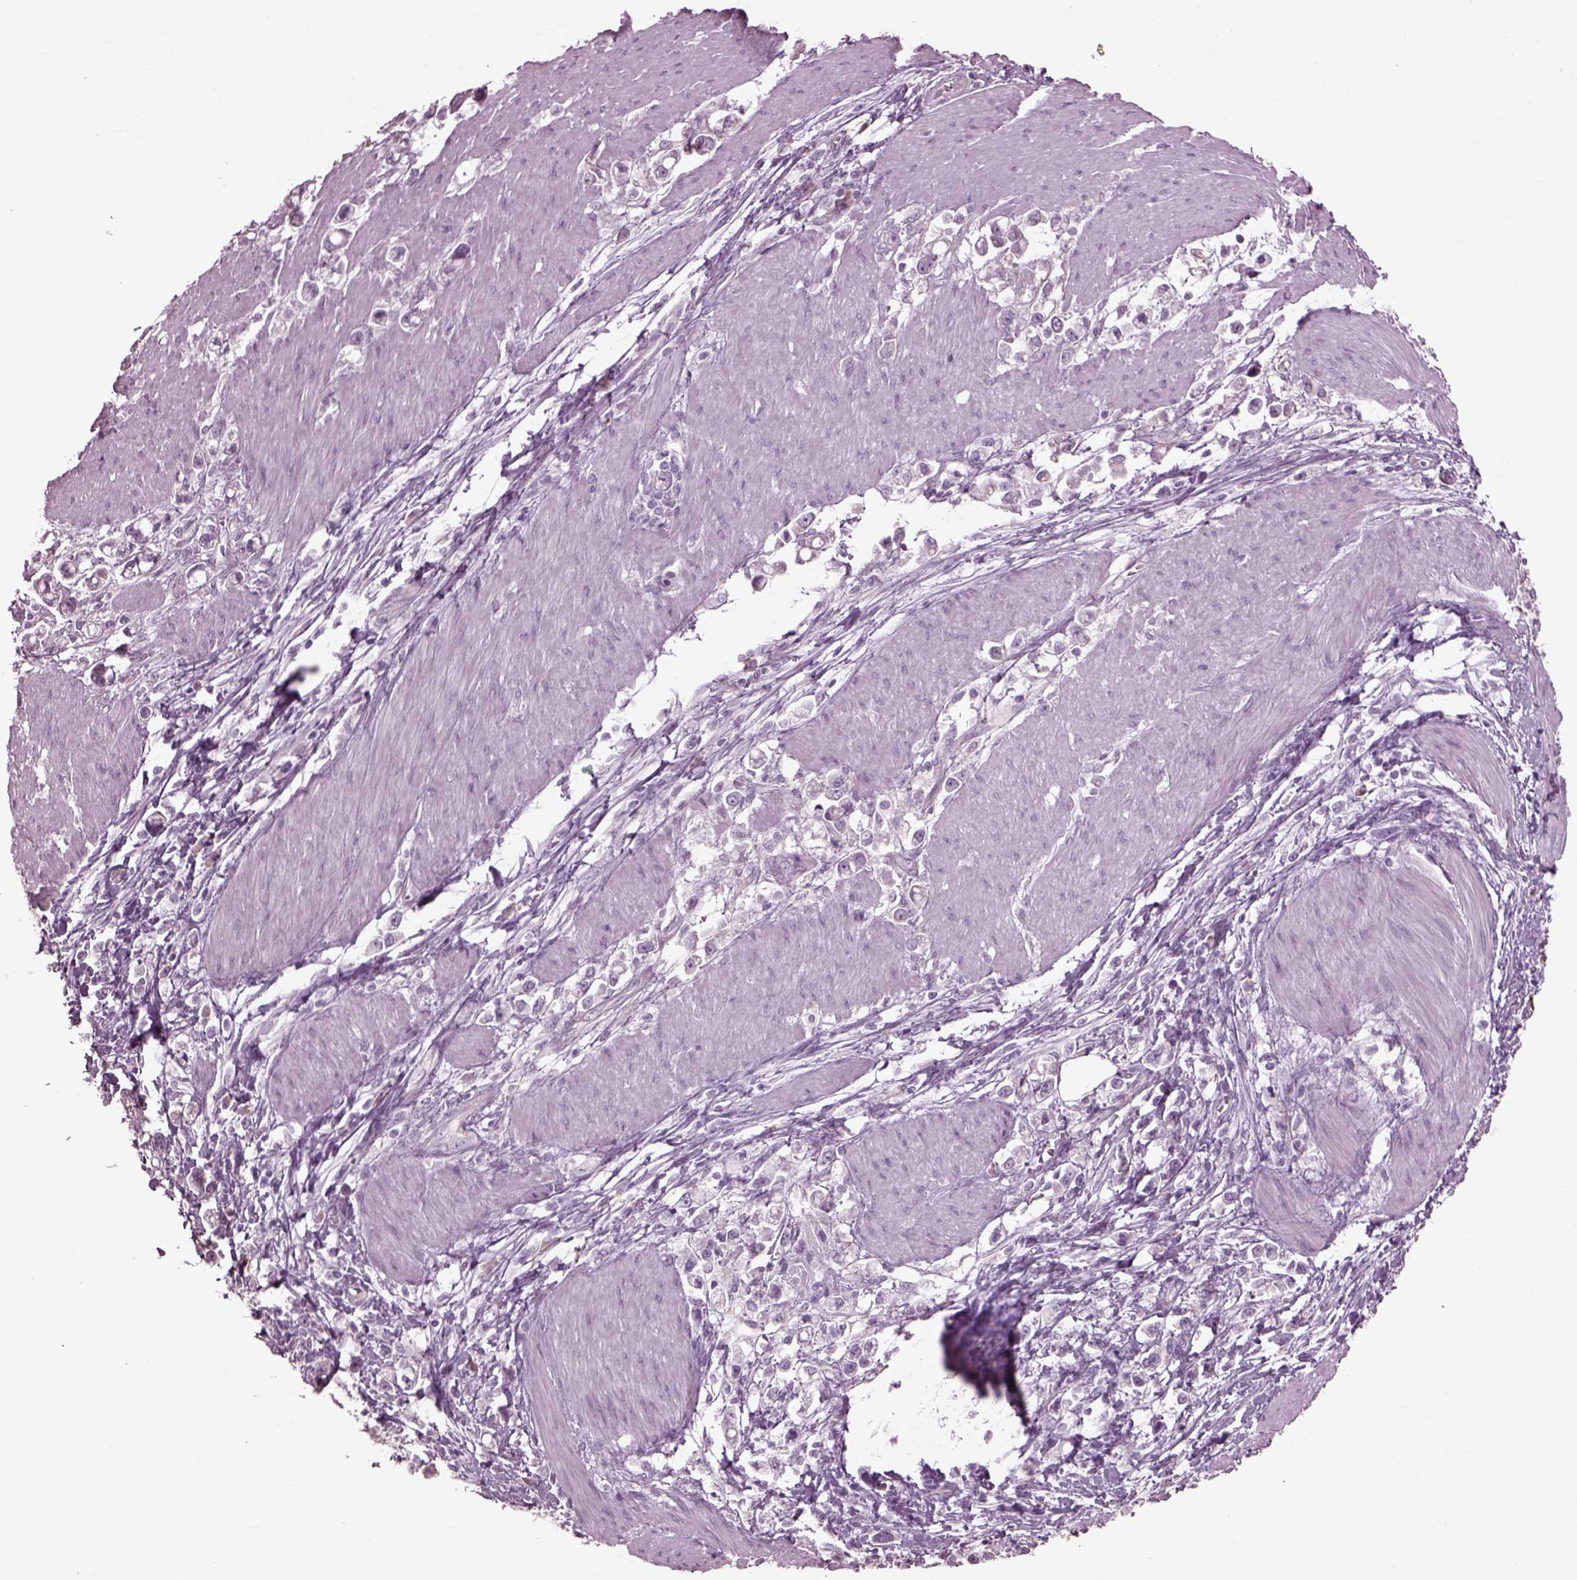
{"staining": {"intensity": "negative", "quantity": "none", "location": "none"}, "tissue": "stomach cancer", "cell_type": "Tumor cells", "image_type": "cancer", "snomed": [{"axis": "morphology", "description": "Adenocarcinoma, NOS"}, {"axis": "topography", "description": "Stomach"}], "caption": "DAB immunohistochemical staining of stomach adenocarcinoma demonstrates no significant positivity in tumor cells.", "gene": "CABP5", "patient": {"sex": "male", "age": 63}}